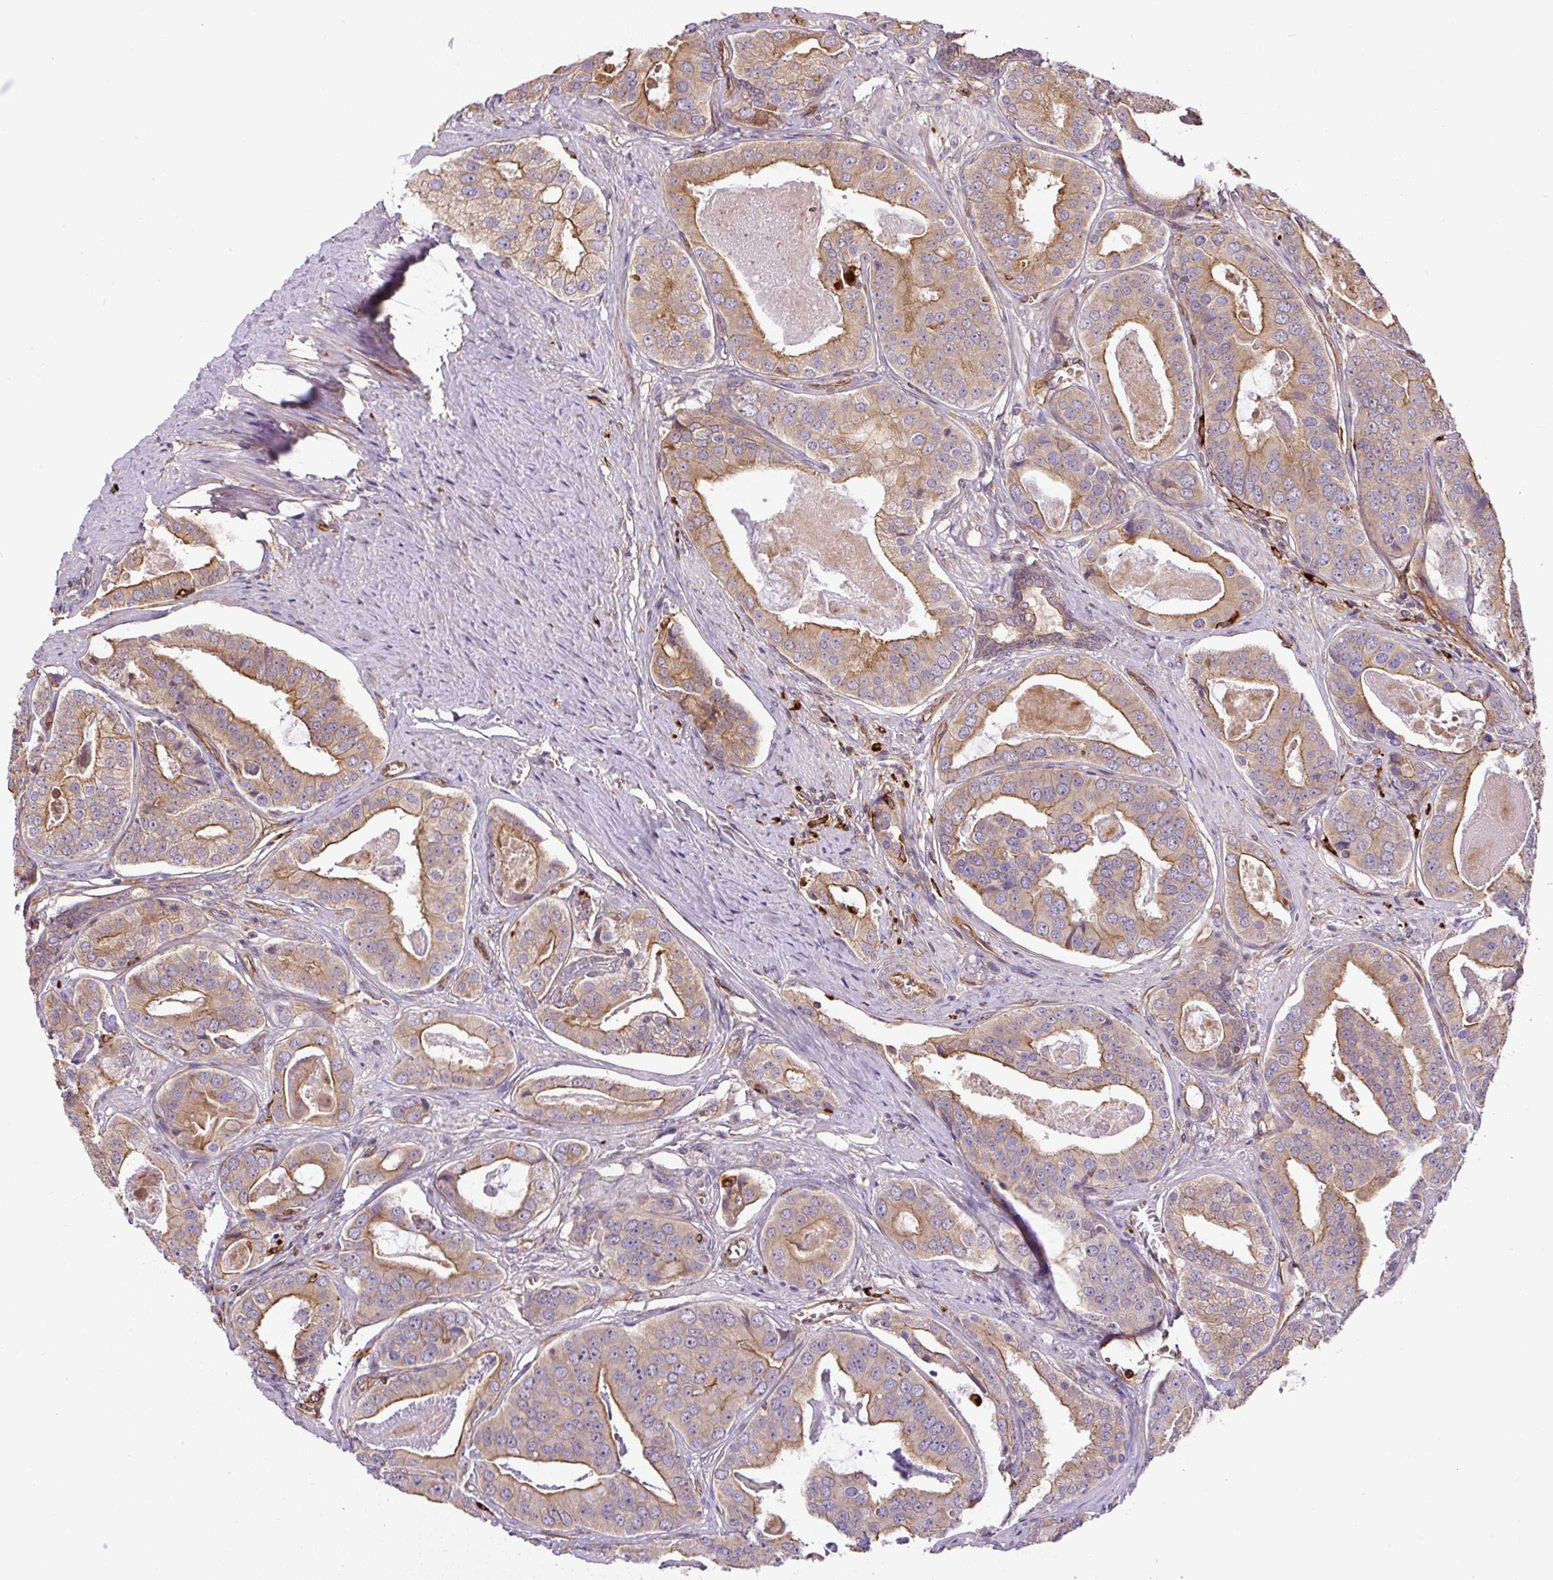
{"staining": {"intensity": "moderate", "quantity": "25%-75%", "location": "cytoplasmic/membranous"}, "tissue": "prostate cancer", "cell_type": "Tumor cells", "image_type": "cancer", "snomed": [{"axis": "morphology", "description": "Adenocarcinoma, High grade"}, {"axis": "topography", "description": "Prostate"}], "caption": "An image showing moderate cytoplasmic/membranous staining in approximately 25%-75% of tumor cells in high-grade adenocarcinoma (prostate), as visualized by brown immunohistochemical staining.", "gene": "B3GALT5", "patient": {"sex": "male", "age": 71}}